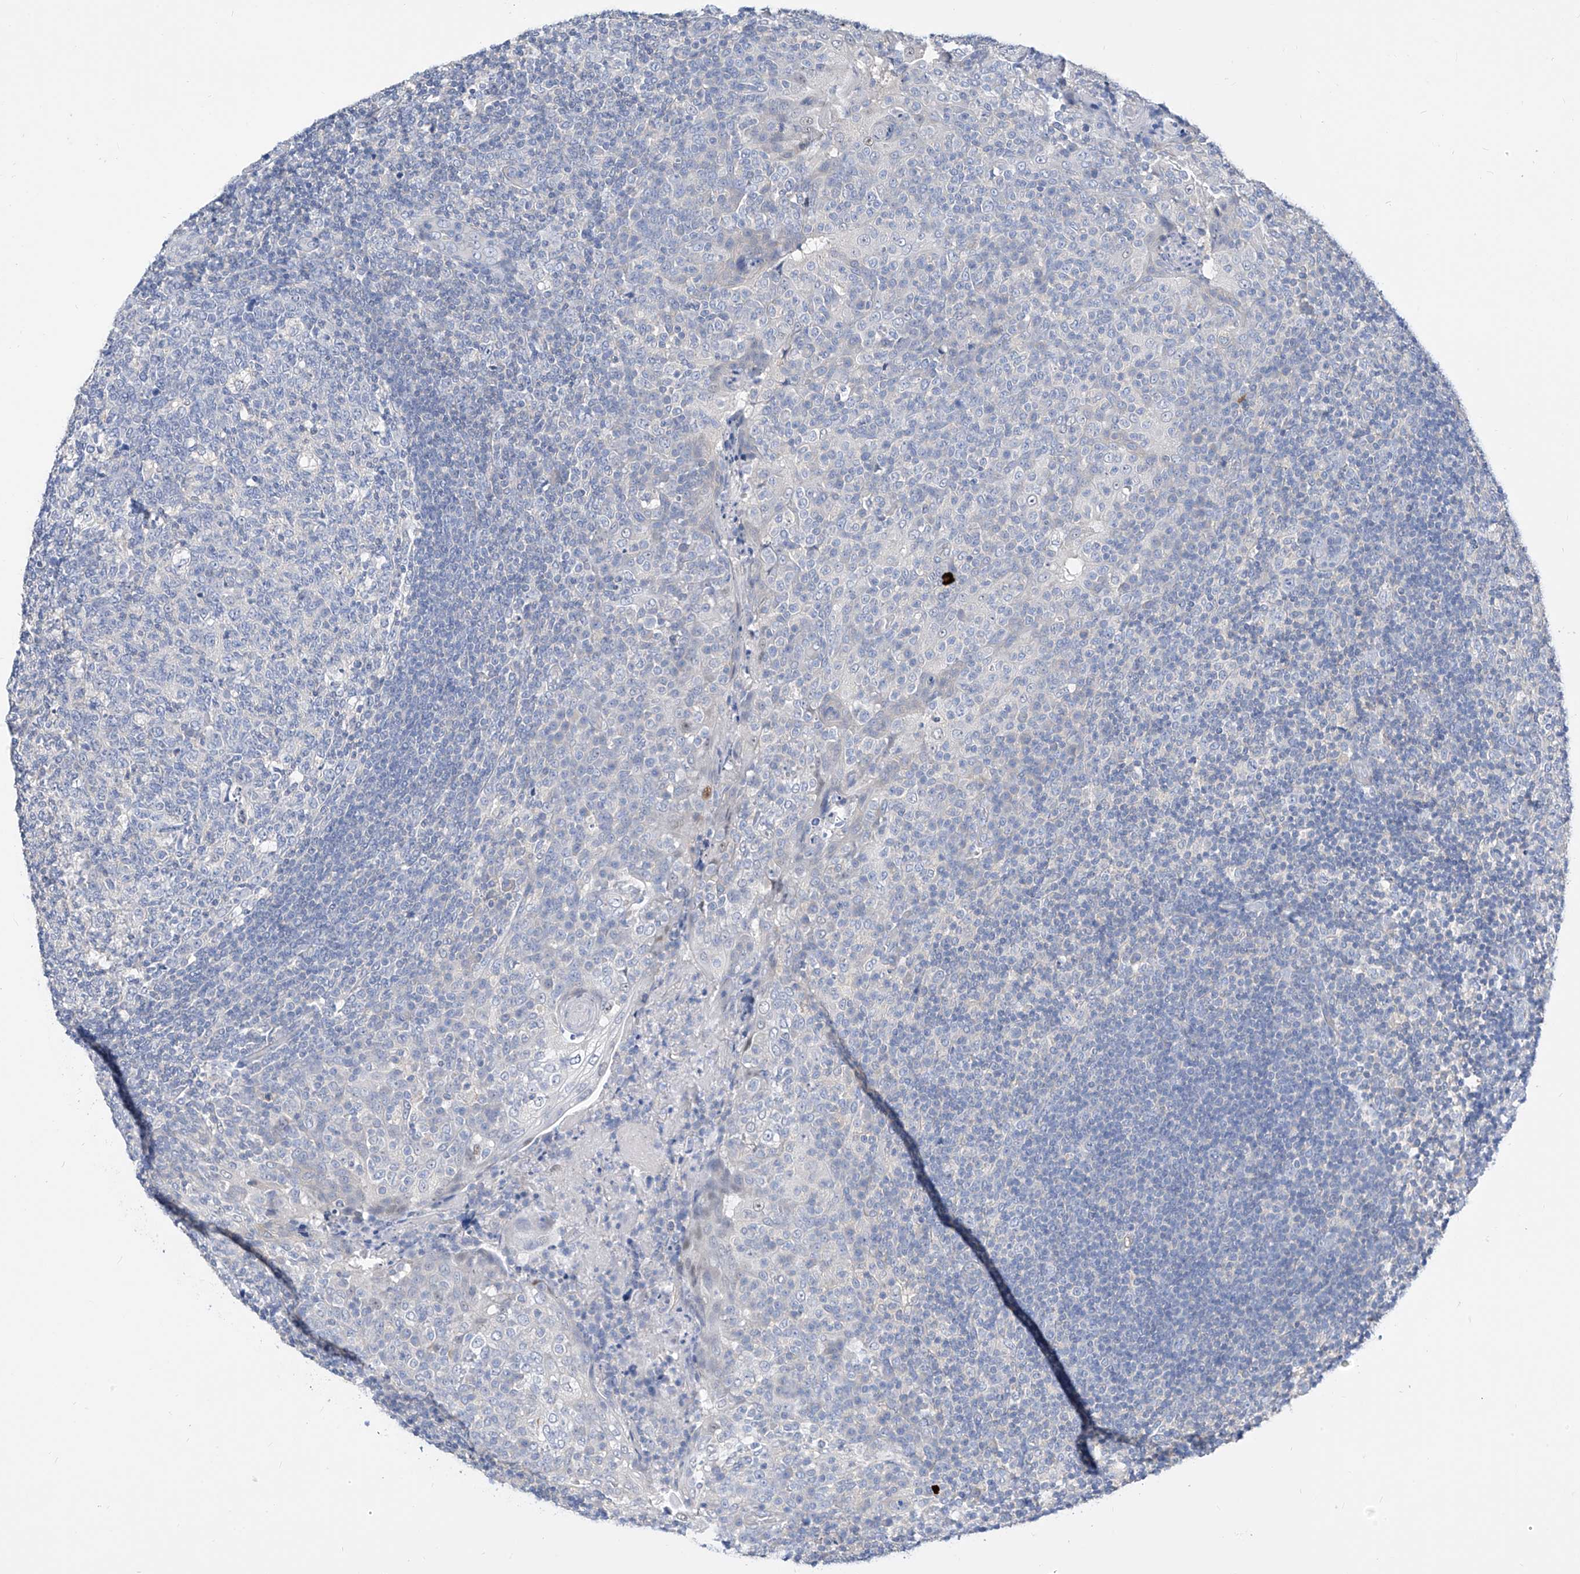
{"staining": {"intensity": "negative", "quantity": "none", "location": "none"}, "tissue": "tonsil", "cell_type": "Germinal center cells", "image_type": "normal", "snomed": [{"axis": "morphology", "description": "Normal tissue, NOS"}, {"axis": "topography", "description": "Tonsil"}], "caption": "Immunohistochemical staining of unremarkable human tonsil reveals no significant expression in germinal center cells.", "gene": "ZZEF1", "patient": {"sex": "female", "age": 19}}